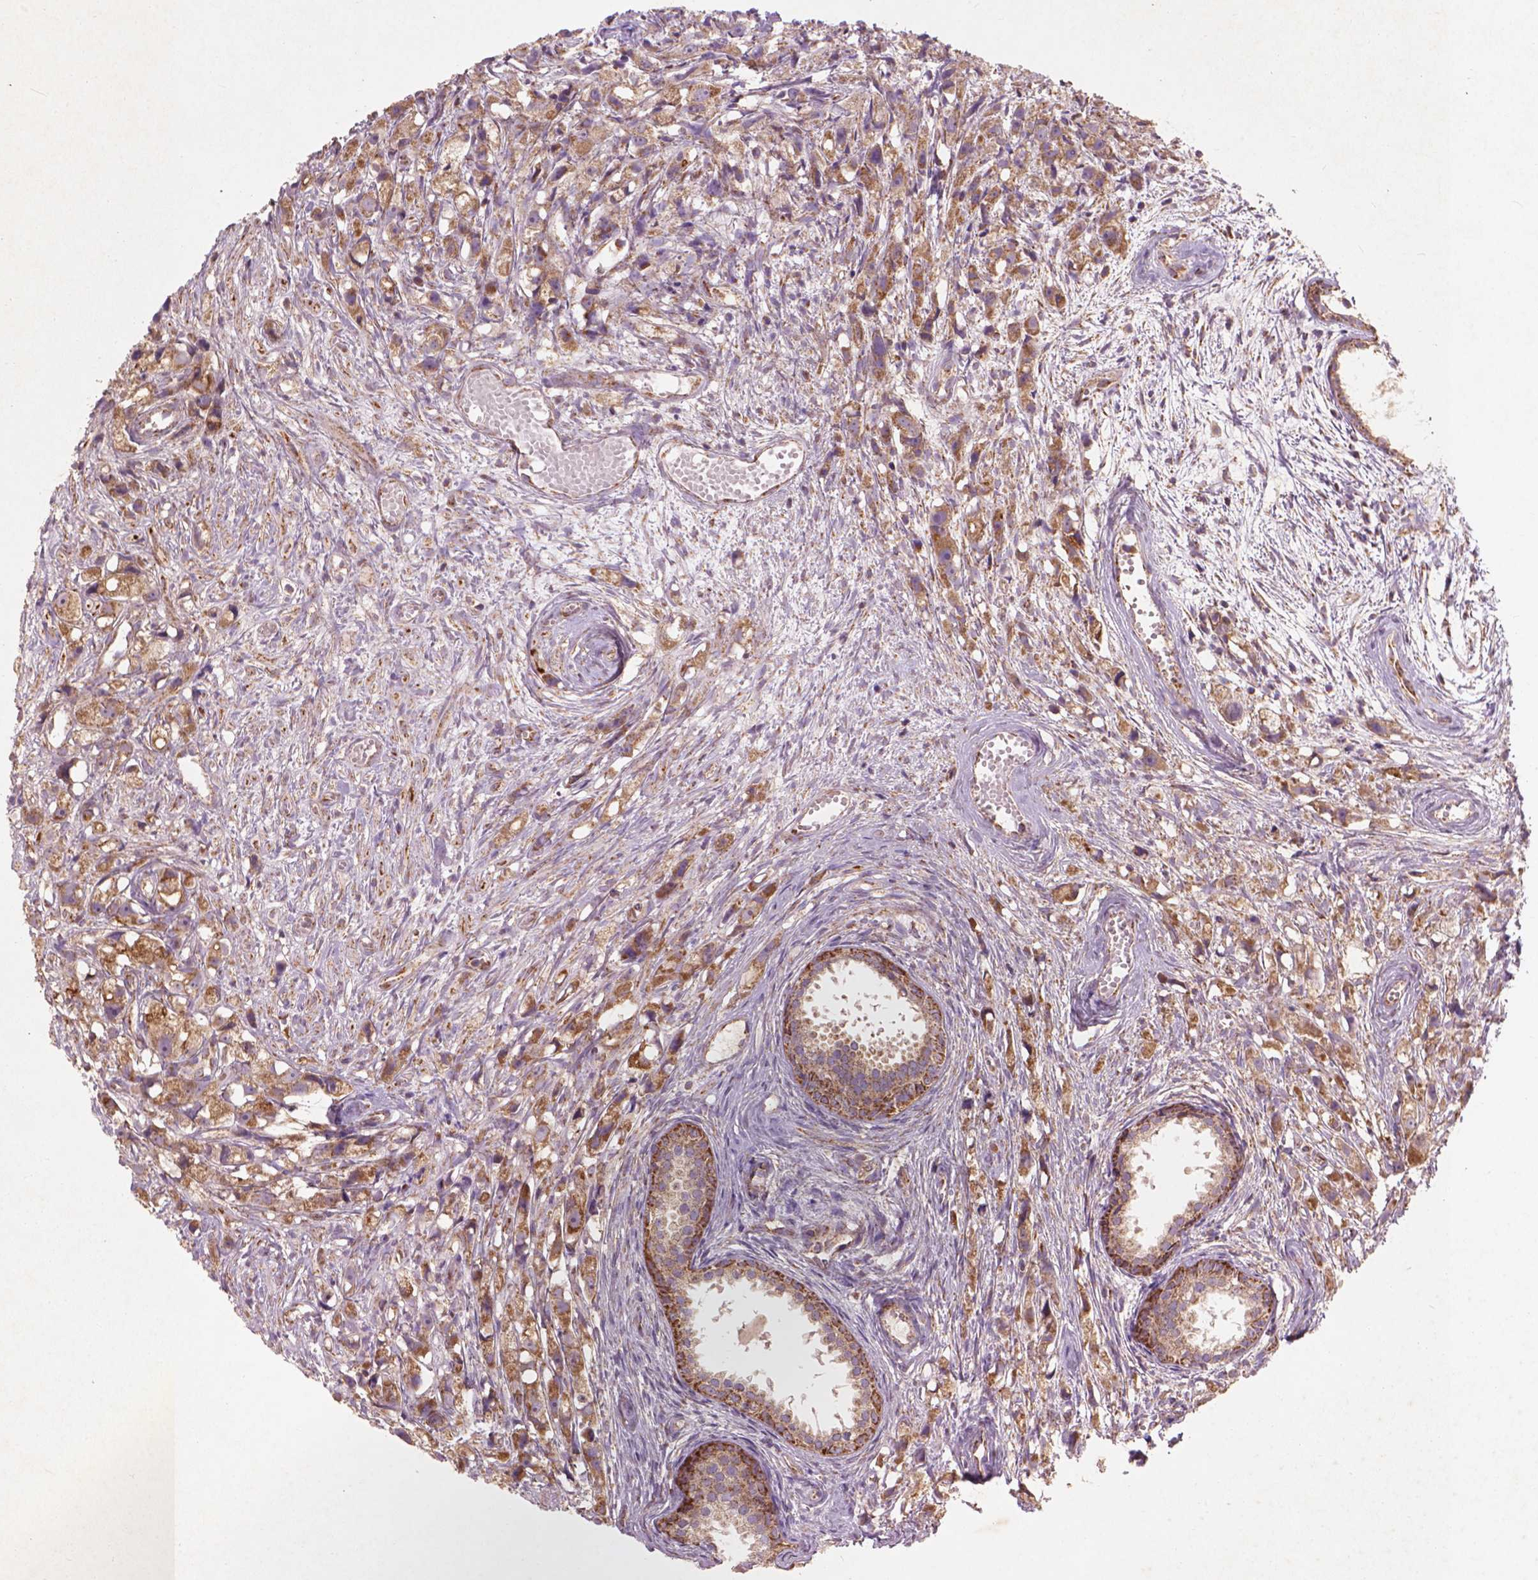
{"staining": {"intensity": "moderate", "quantity": ">75%", "location": "cytoplasmic/membranous"}, "tissue": "prostate cancer", "cell_type": "Tumor cells", "image_type": "cancer", "snomed": [{"axis": "morphology", "description": "Adenocarcinoma, High grade"}, {"axis": "topography", "description": "Prostate"}], "caption": "Moderate cytoplasmic/membranous positivity for a protein is appreciated in about >75% of tumor cells of prostate cancer (high-grade adenocarcinoma) using immunohistochemistry.", "gene": "NLRX1", "patient": {"sex": "male", "age": 75}}